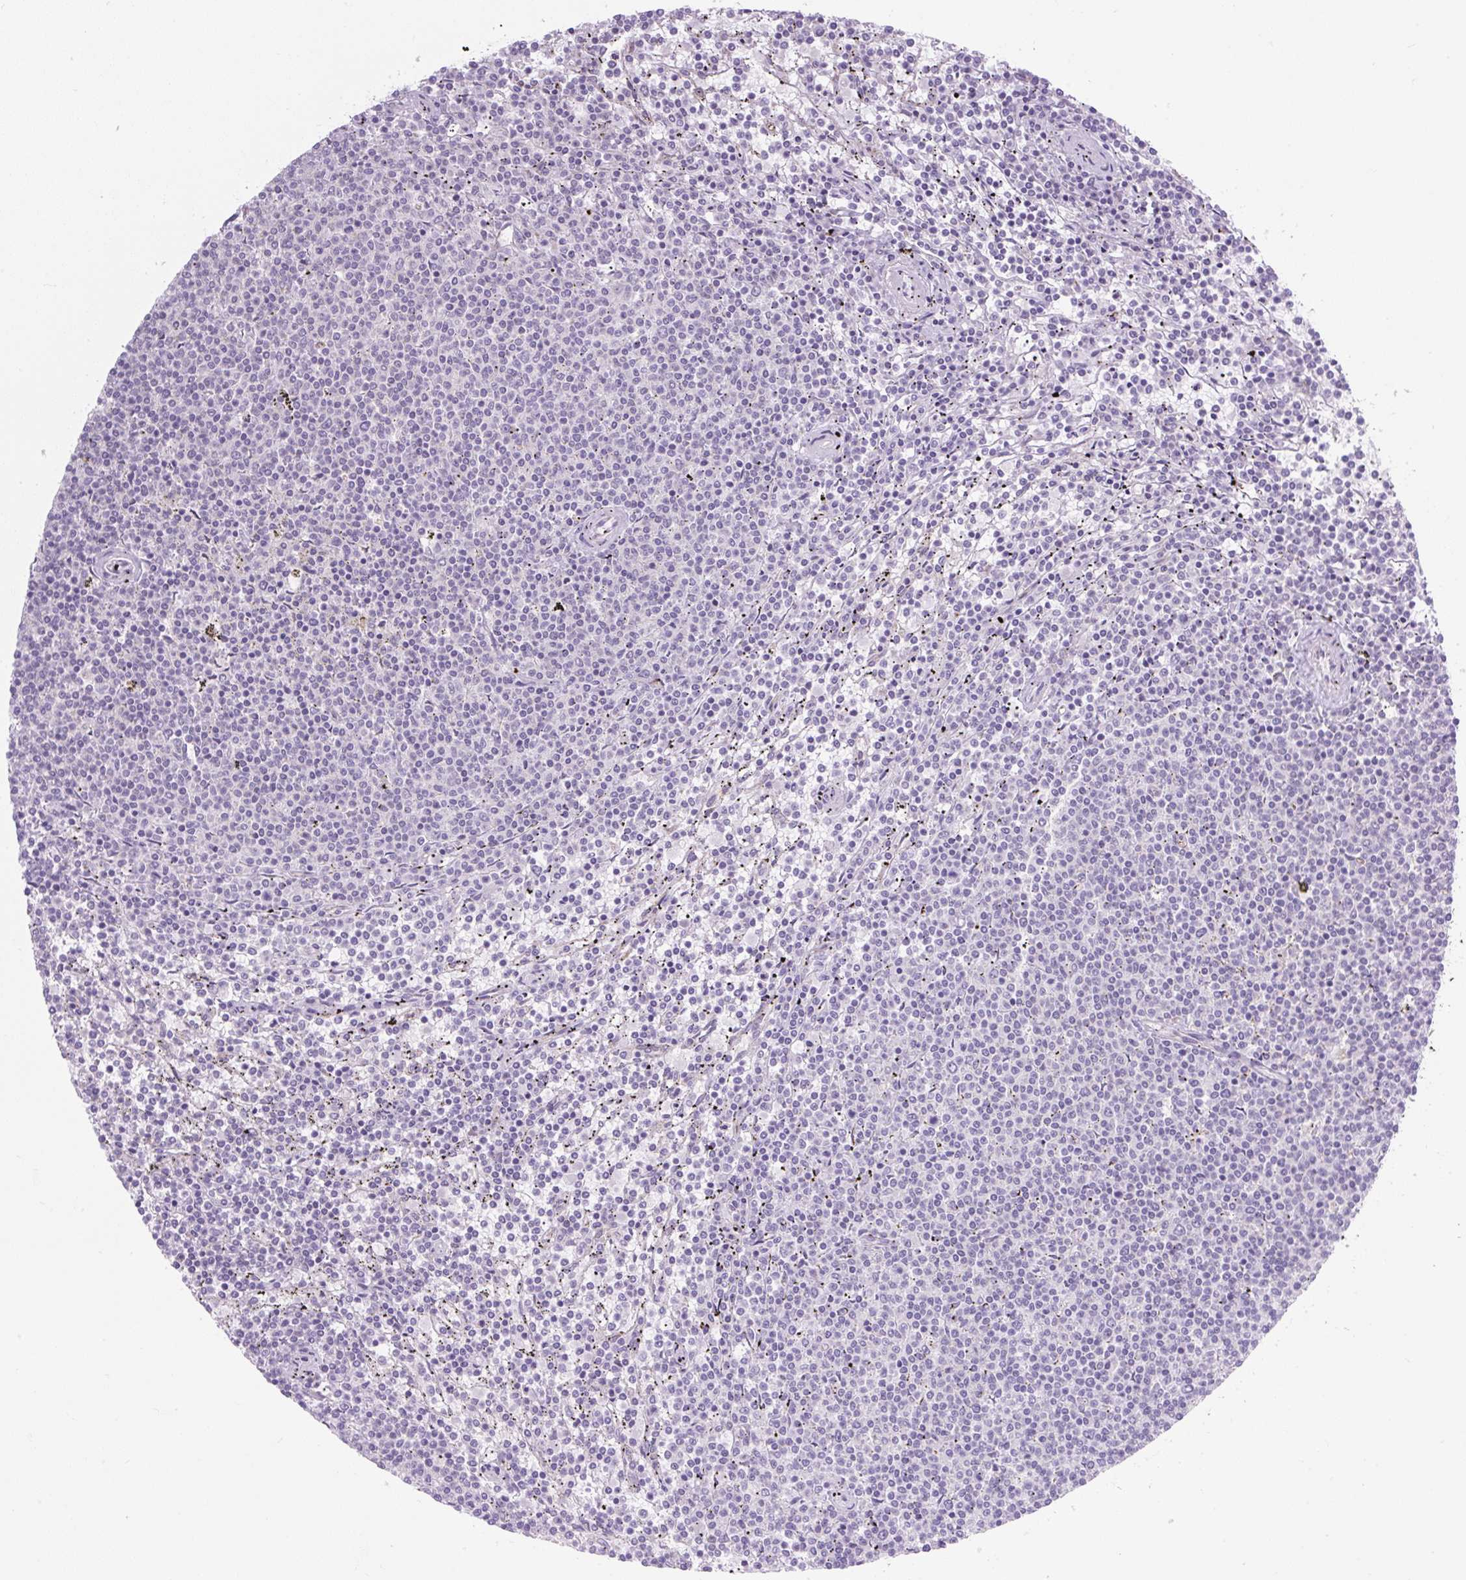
{"staining": {"intensity": "negative", "quantity": "none", "location": "none"}, "tissue": "lymphoma", "cell_type": "Tumor cells", "image_type": "cancer", "snomed": [{"axis": "morphology", "description": "Malignant lymphoma, non-Hodgkin's type, Low grade"}, {"axis": "topography", "description": "Spleen"}], "caption": "Human malignant lymphoma, non-Hodgkin's type (low-grade) stained for a protein using IHC demonstrates no staining in tumor cells.", "gene": "RNASE10", "patient": {"sex": "female", "age": 50}}